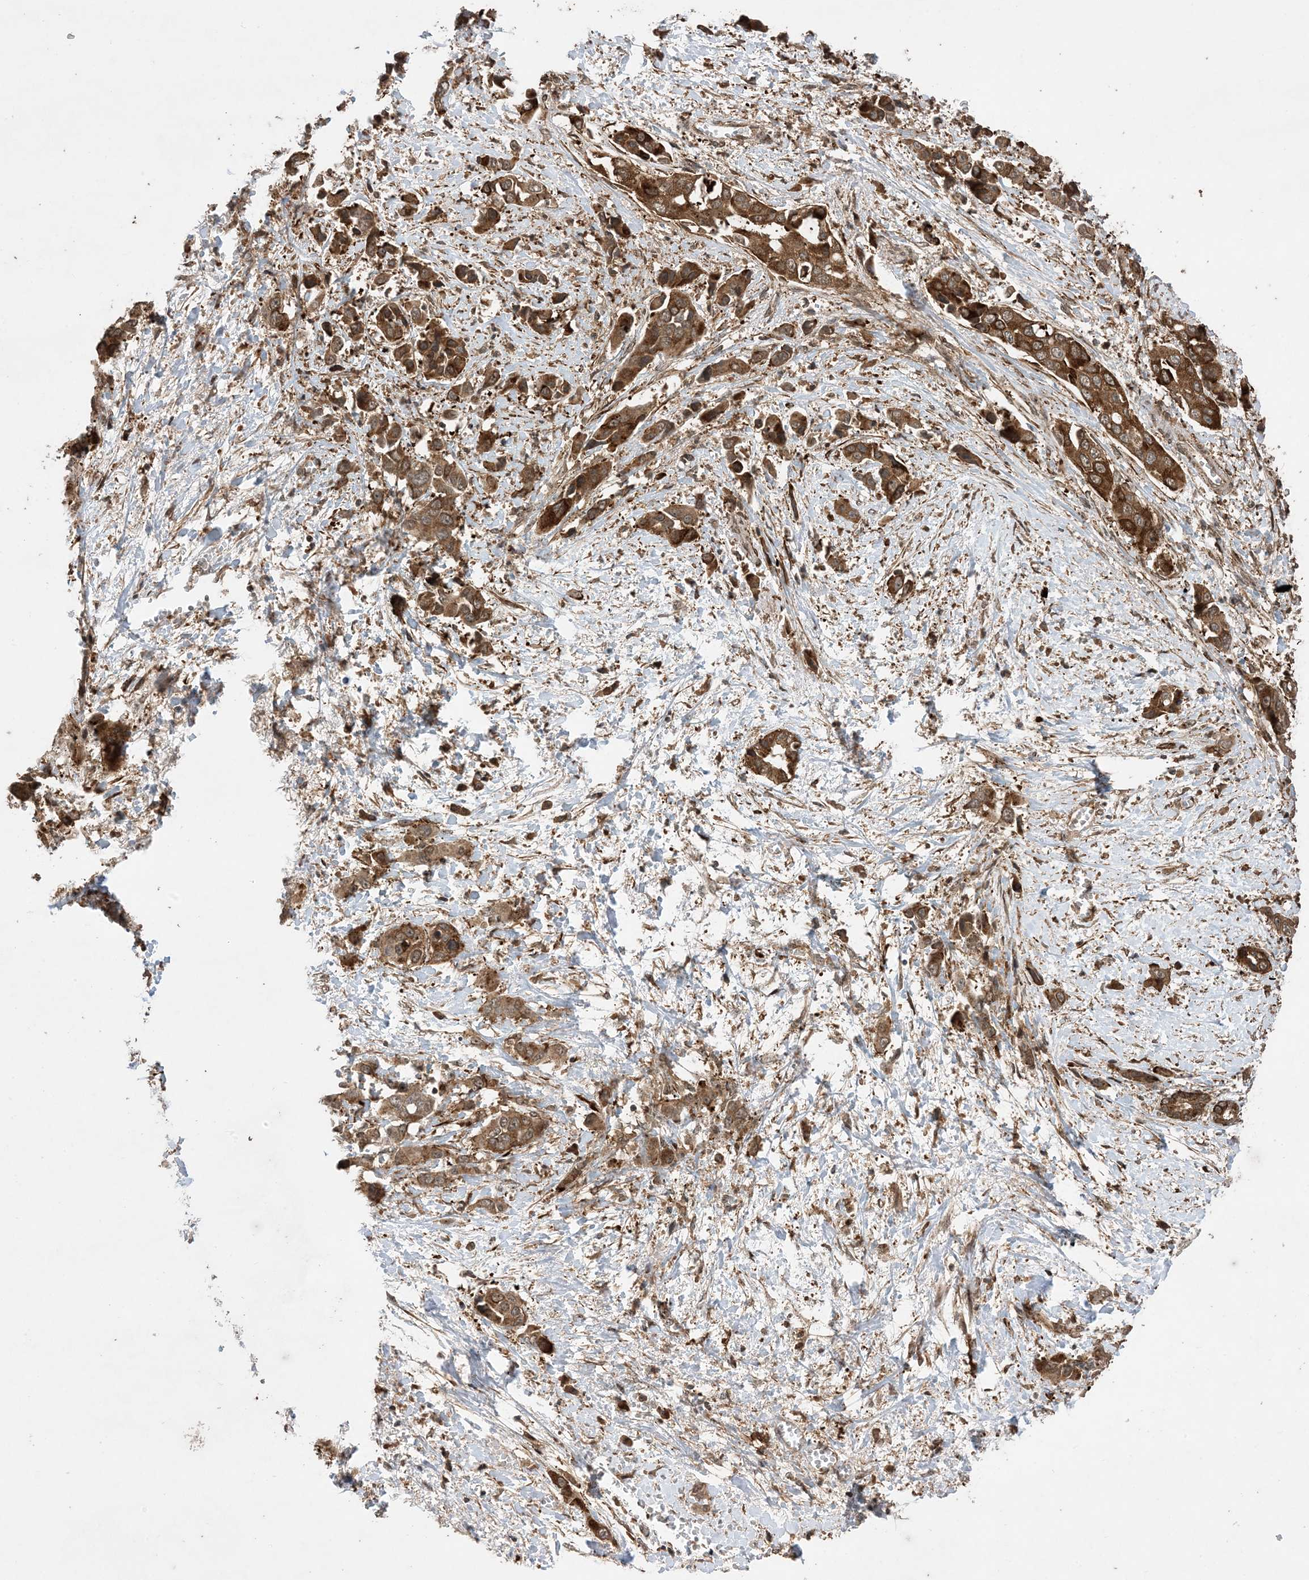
{"staining": {"intensity": "strong", "quantity": ">75%", "location": "cytoplasmic/membranous"}, "tissue": "liver cancer", "cell_type": "Tumor cells", "image_type": "cancer", "snomed": [{"axis": "morphology", "description": "Cholangiocarcinoma"}, {"axis": "topography", "description": "Liver"}], "caption": "This micrograph reveals liver cancer stained with immunohistochemistry to label a protein in brown. The cytoplasmic/membranous of tumor cells show strong positivity for the protein. Nuclei are counter-stained blue.", "gene": "ZNF511", "patient": {"sex": "female", "age": 52}}